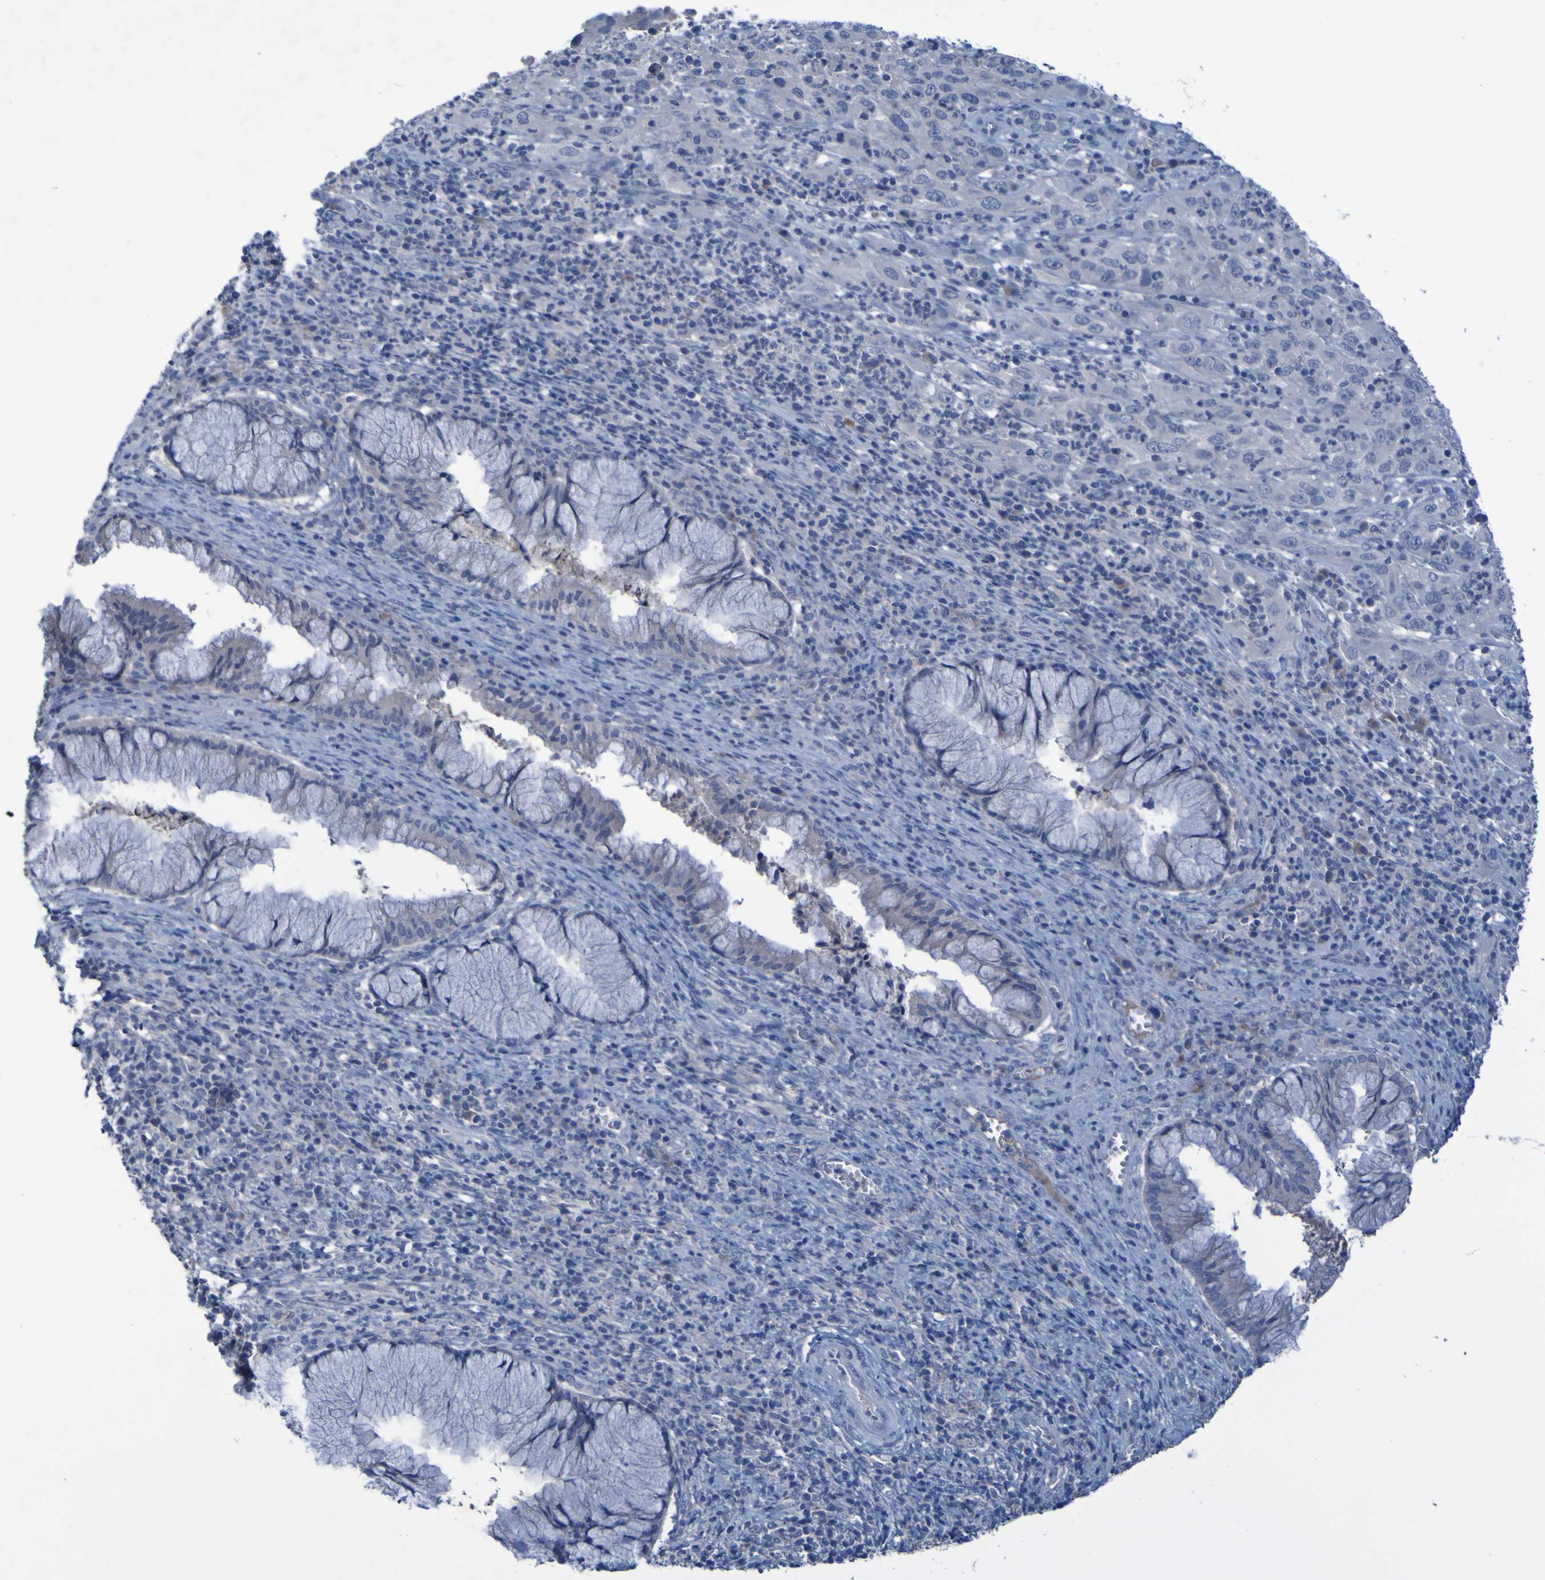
{"staining": {"intensity": "negative", "quantity": "none", "location": "none"}, "tissue": "cervical cancer", "cell_type": "Tumor cells", "image_type": "cancer", "snomed": [{"axis": "morphology", "description": "Squamous cell carcinoma, NOS"}, {"axis": "topography", "description": "Cervix"}], "caption": "Human cervical cancer (squamous cell carcinoma) stained for a protein using immunohistochemistry shows no positivity in tumor cells.", "gene": "SGK2", "patient": {"sex": "female", "age": 32}}